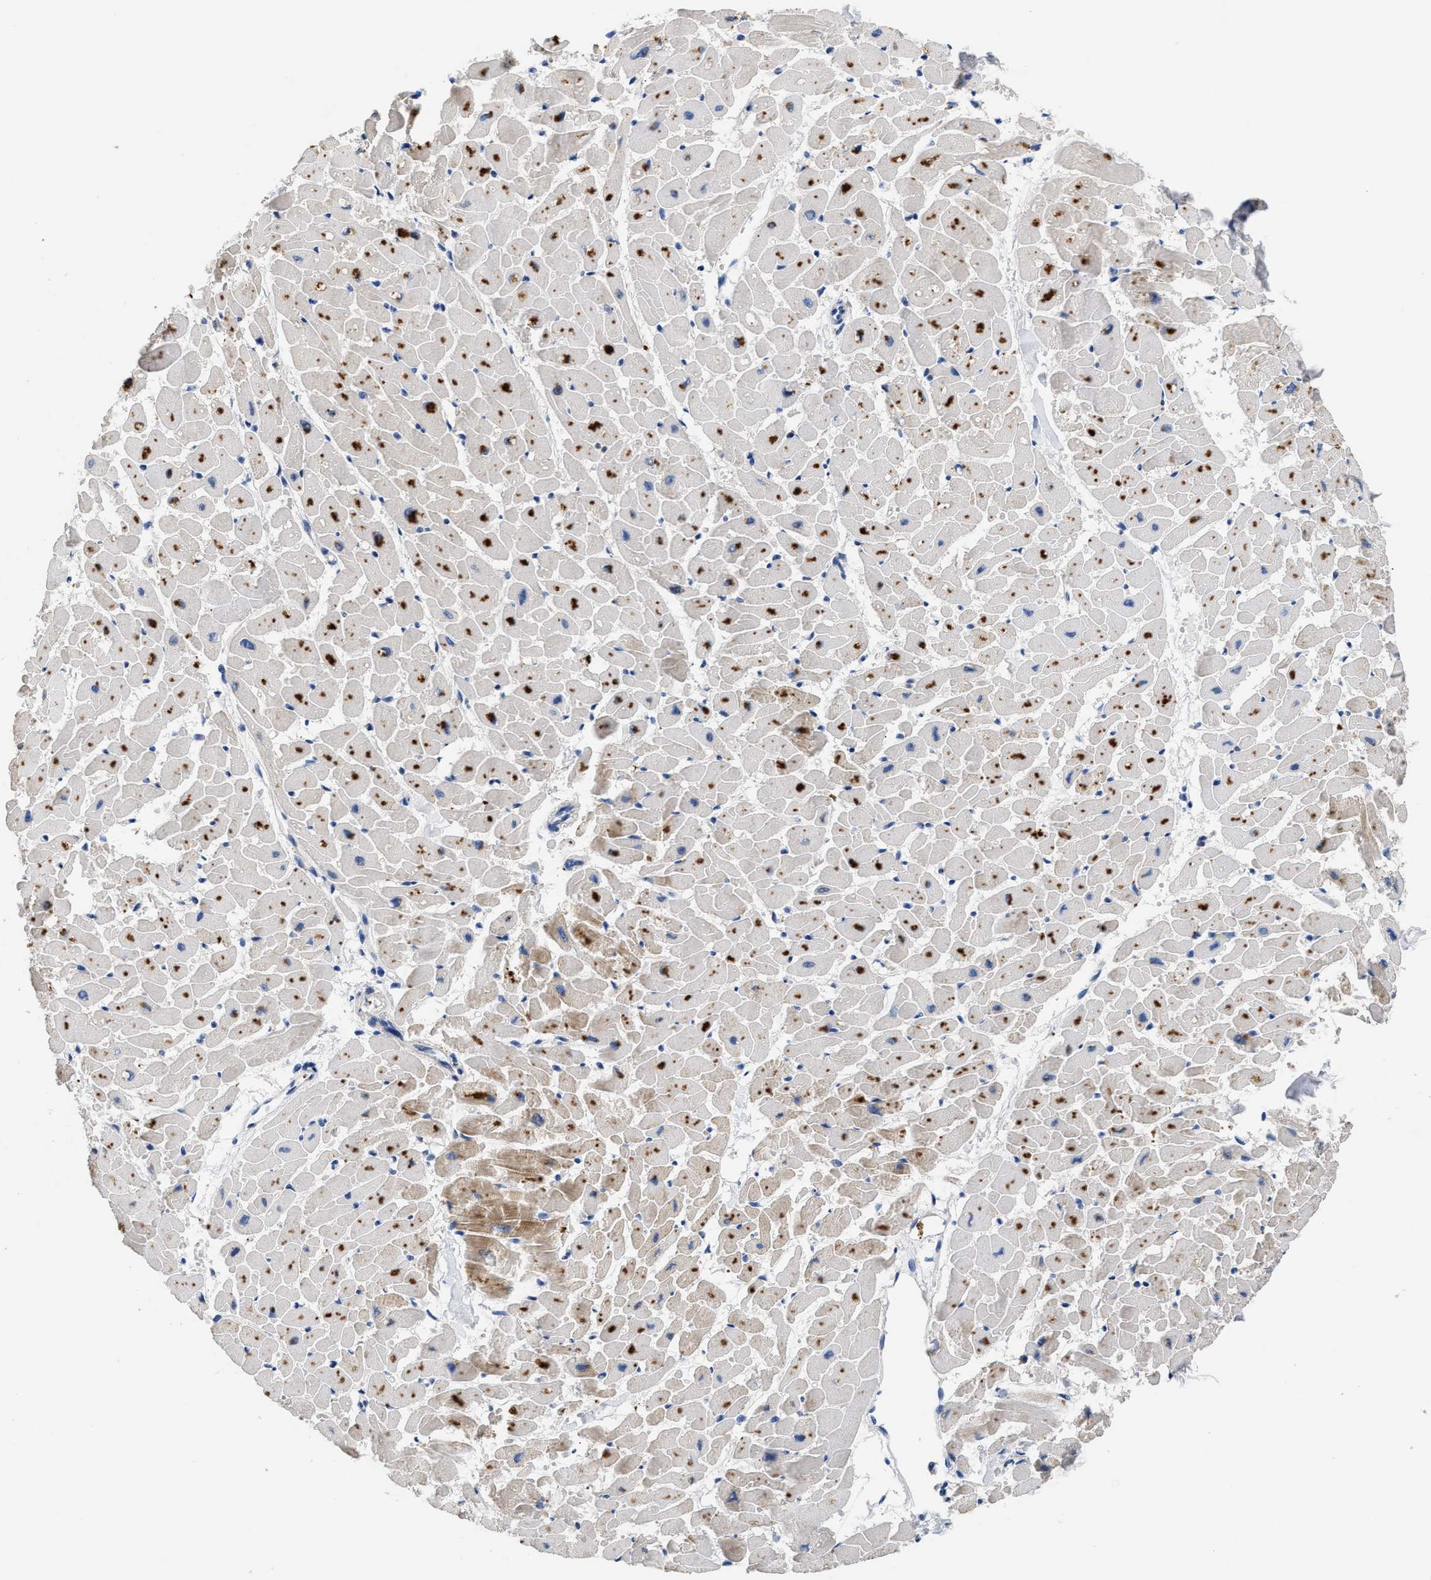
{"staining": {"intensity": "moderate", "quantity": "25%-75%", "location": "cytoplasmic/membranous"}, "tissue": "heart muscle", "cell_type": "Cardiomyocytes", "image_type": "normal", "snomed": [{"axis": "morphology", "description": "Normal tissue, NOS"}, {"axis": "topography", "description": "Heart"}], "caption": "IHC image of normal human heart muscle stained for a protein (brown), which reveals medium levels of moderate cytoplasmic/membranous staining in approximately 25%-75% of cardiomyocytes.", "gene": "CCDC171", "patient": {"sex": "female", "age": 19}}